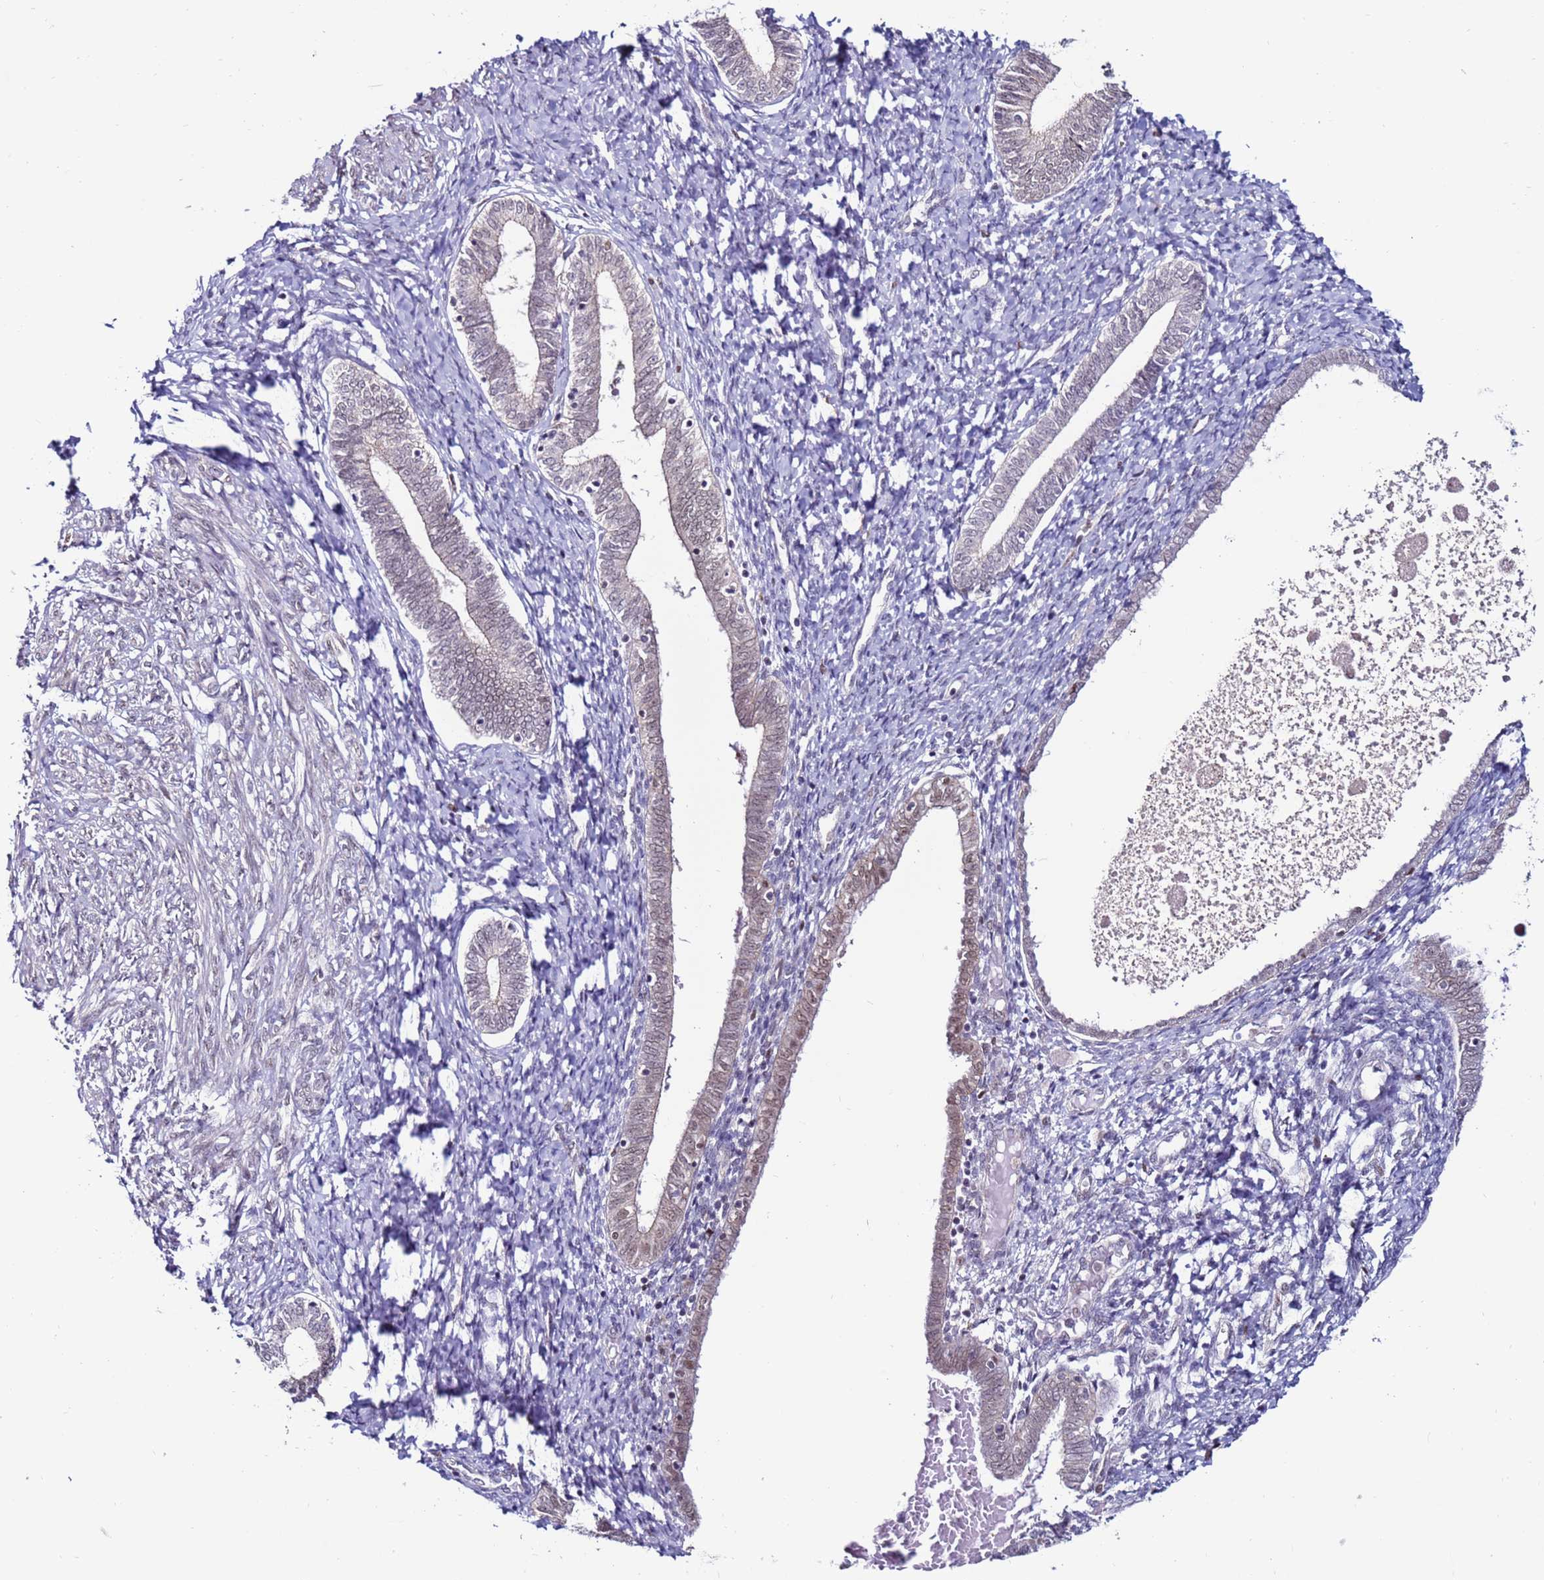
{"staining": {"intensity": "negative", "quantity": "none", "location": "none"}, "tissue": "endometrium", "cell_type": "Cells in endometrial stroma", "image_type": "normal", "snomed": [{"axis": "morphology", "description": "Normal tissue, NOS"}, {"axis": "topography", "description": "Endometrium"}], "caption": "Immunohistochemistry (IHC) image of benign endometrium: endometrium stained with DAB demonstrates no significant protein staining in cells in endometrial stroma. (DAB immunohistochemistry (IHC) with hematoxylin counter stain).", "gene": "KPNA4", "patient": {"sex": "female", "age": 72}}